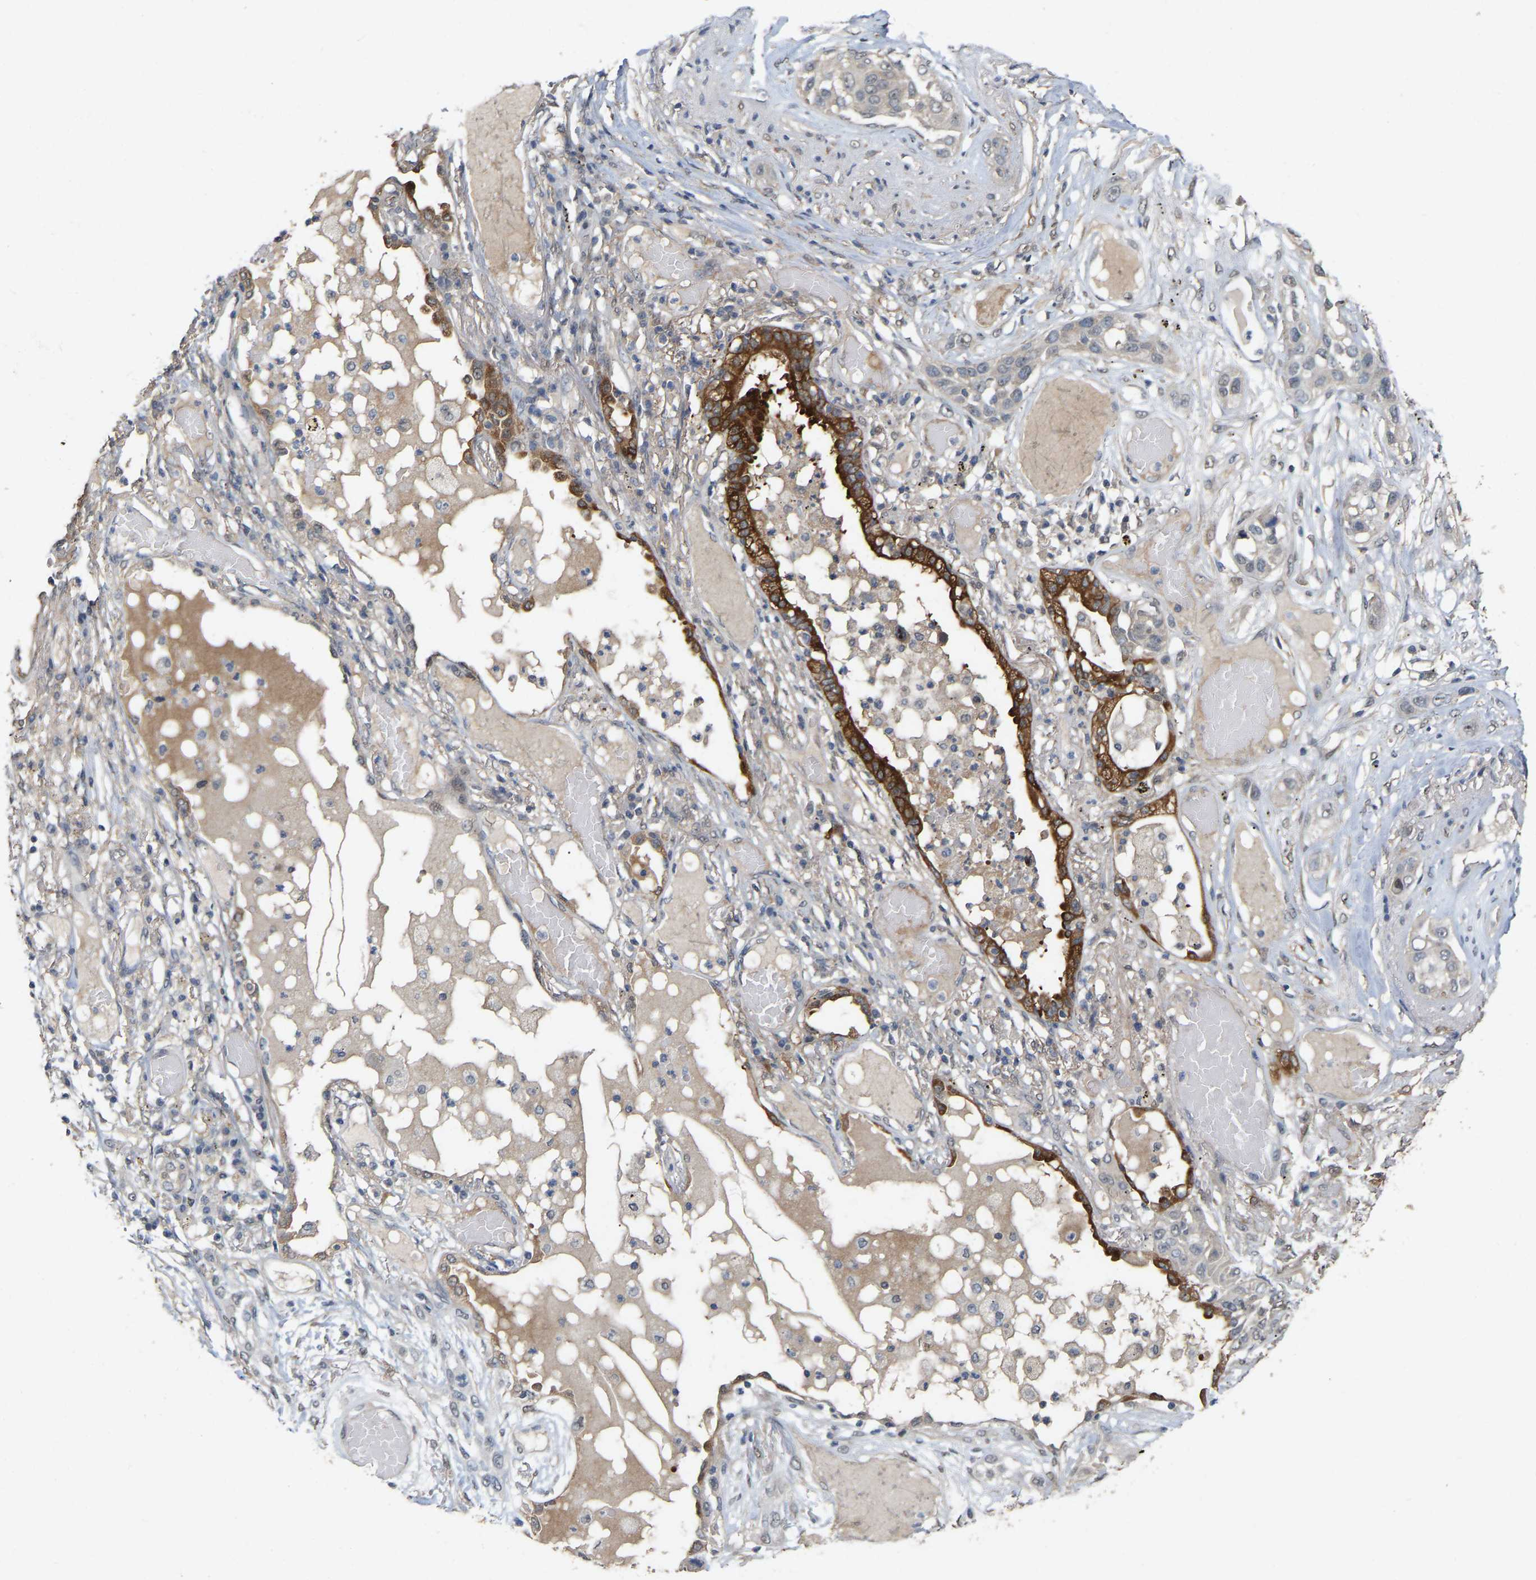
{"staining": {"intensity": "negative", "quantity": "none", "location": "none"}, "tissue": "lung cancer", "cell_type": "Tumor cells", "image_type": "cancer", "snomed": [{"axis": "morphology", "description": "Squamous cell carcinoma, NOS"}, {"axis": "topography", "description": "Lung"}], "caption": "Tumor cells are negative for protein expression in human lung squamous cell carcinoma.", "gene": "RUVBL1", "patient": {"sex": "male", "age": 71}}